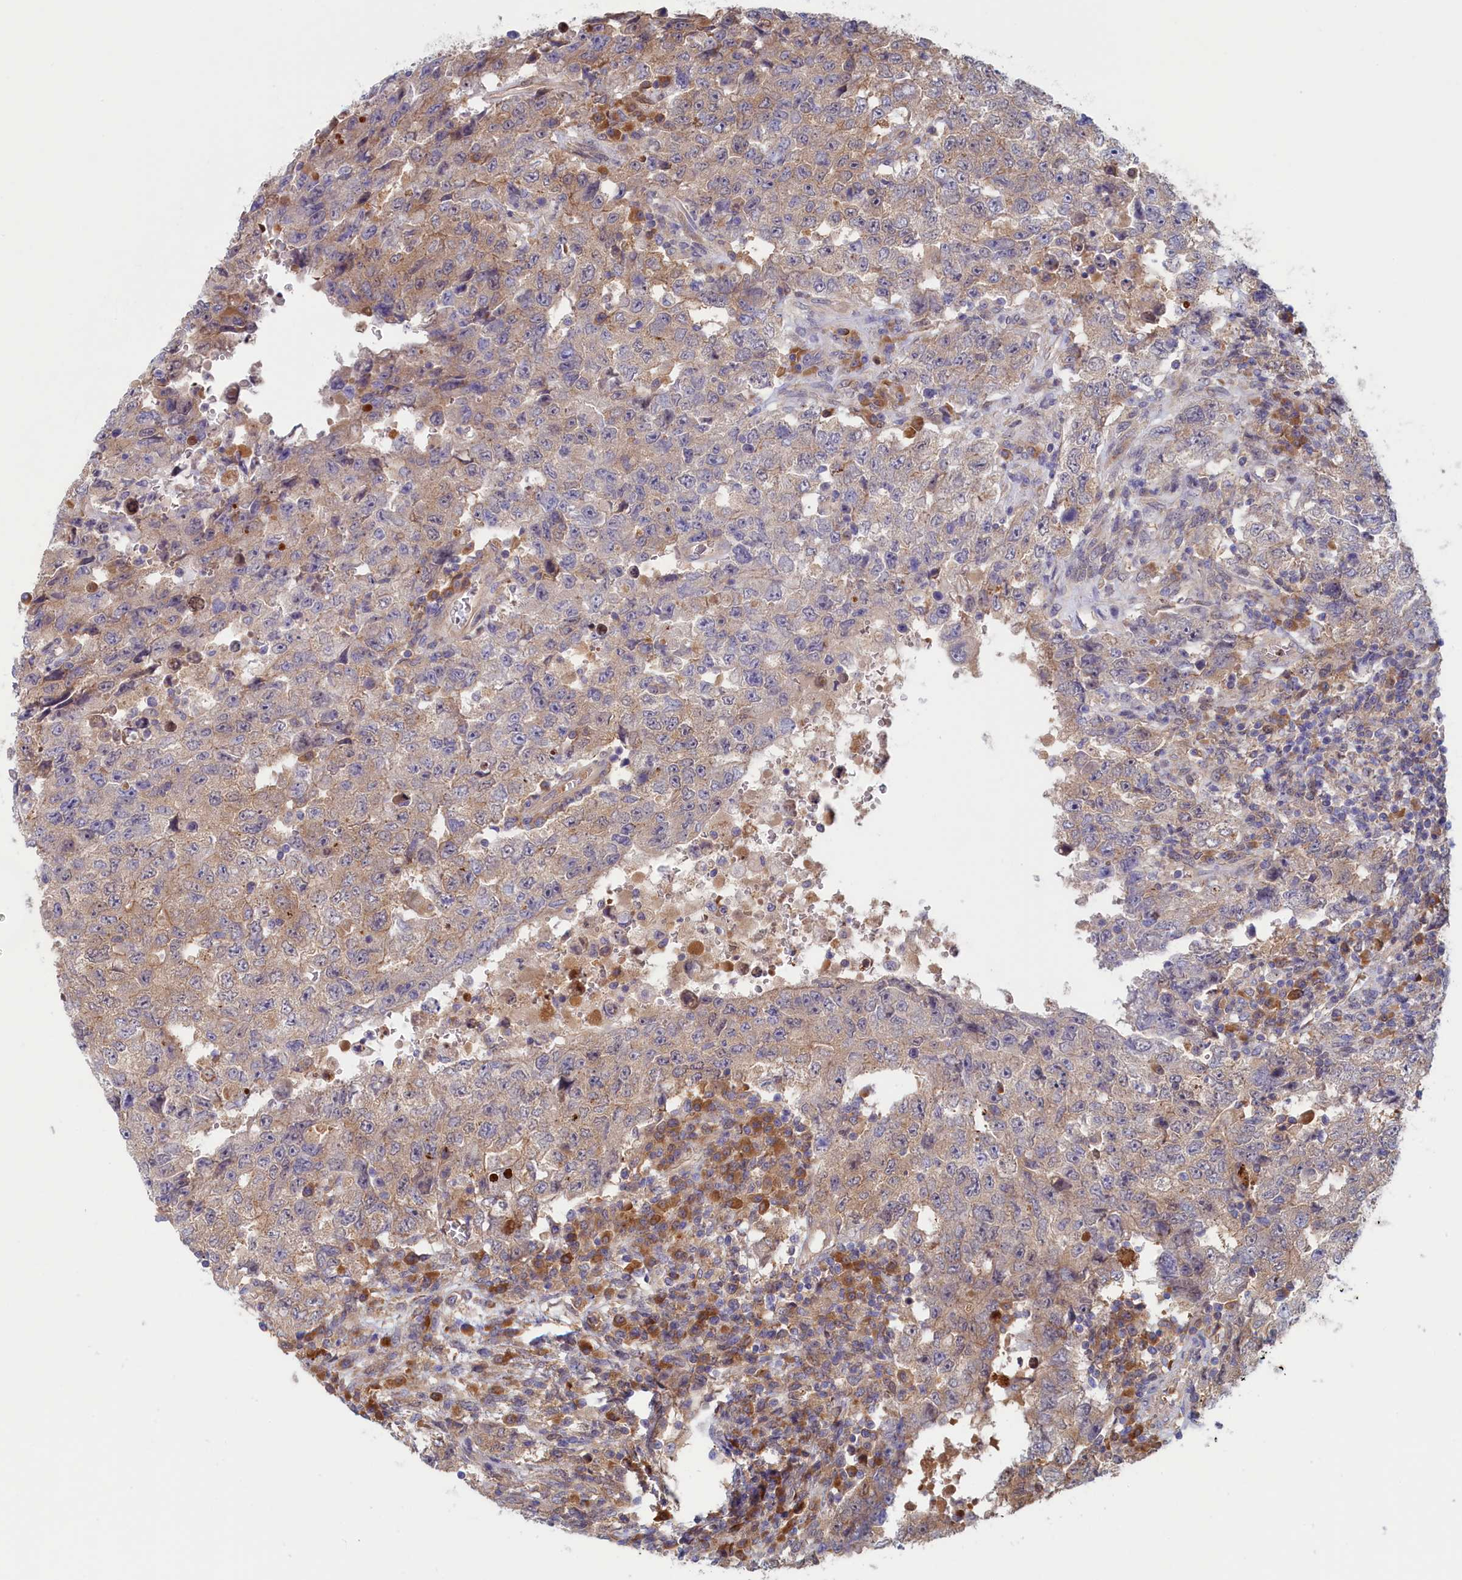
{"staining": {"intensity": "weak", "quantity": "25%-75%", "location": "cytoplasmic/membranous"}, "tissue": "testis cancer", "cell_type": "Tumor cells", "image_type": "cancer", "snomed": [{"axis": "morphology", "description": "Carcinoma, Embryonal, NOS"}, {"axis": "topography", "description": "Testis"}], "caption": "DAB immunohistochemical staining of testis cancer (embryonal carcinoma) shows weak cytoplasmic/membranous protein expression in about 25%-75% of tumor cells.", "gene": "SYNDIG1L", "patient": {"sex": "male", "age": 26}}